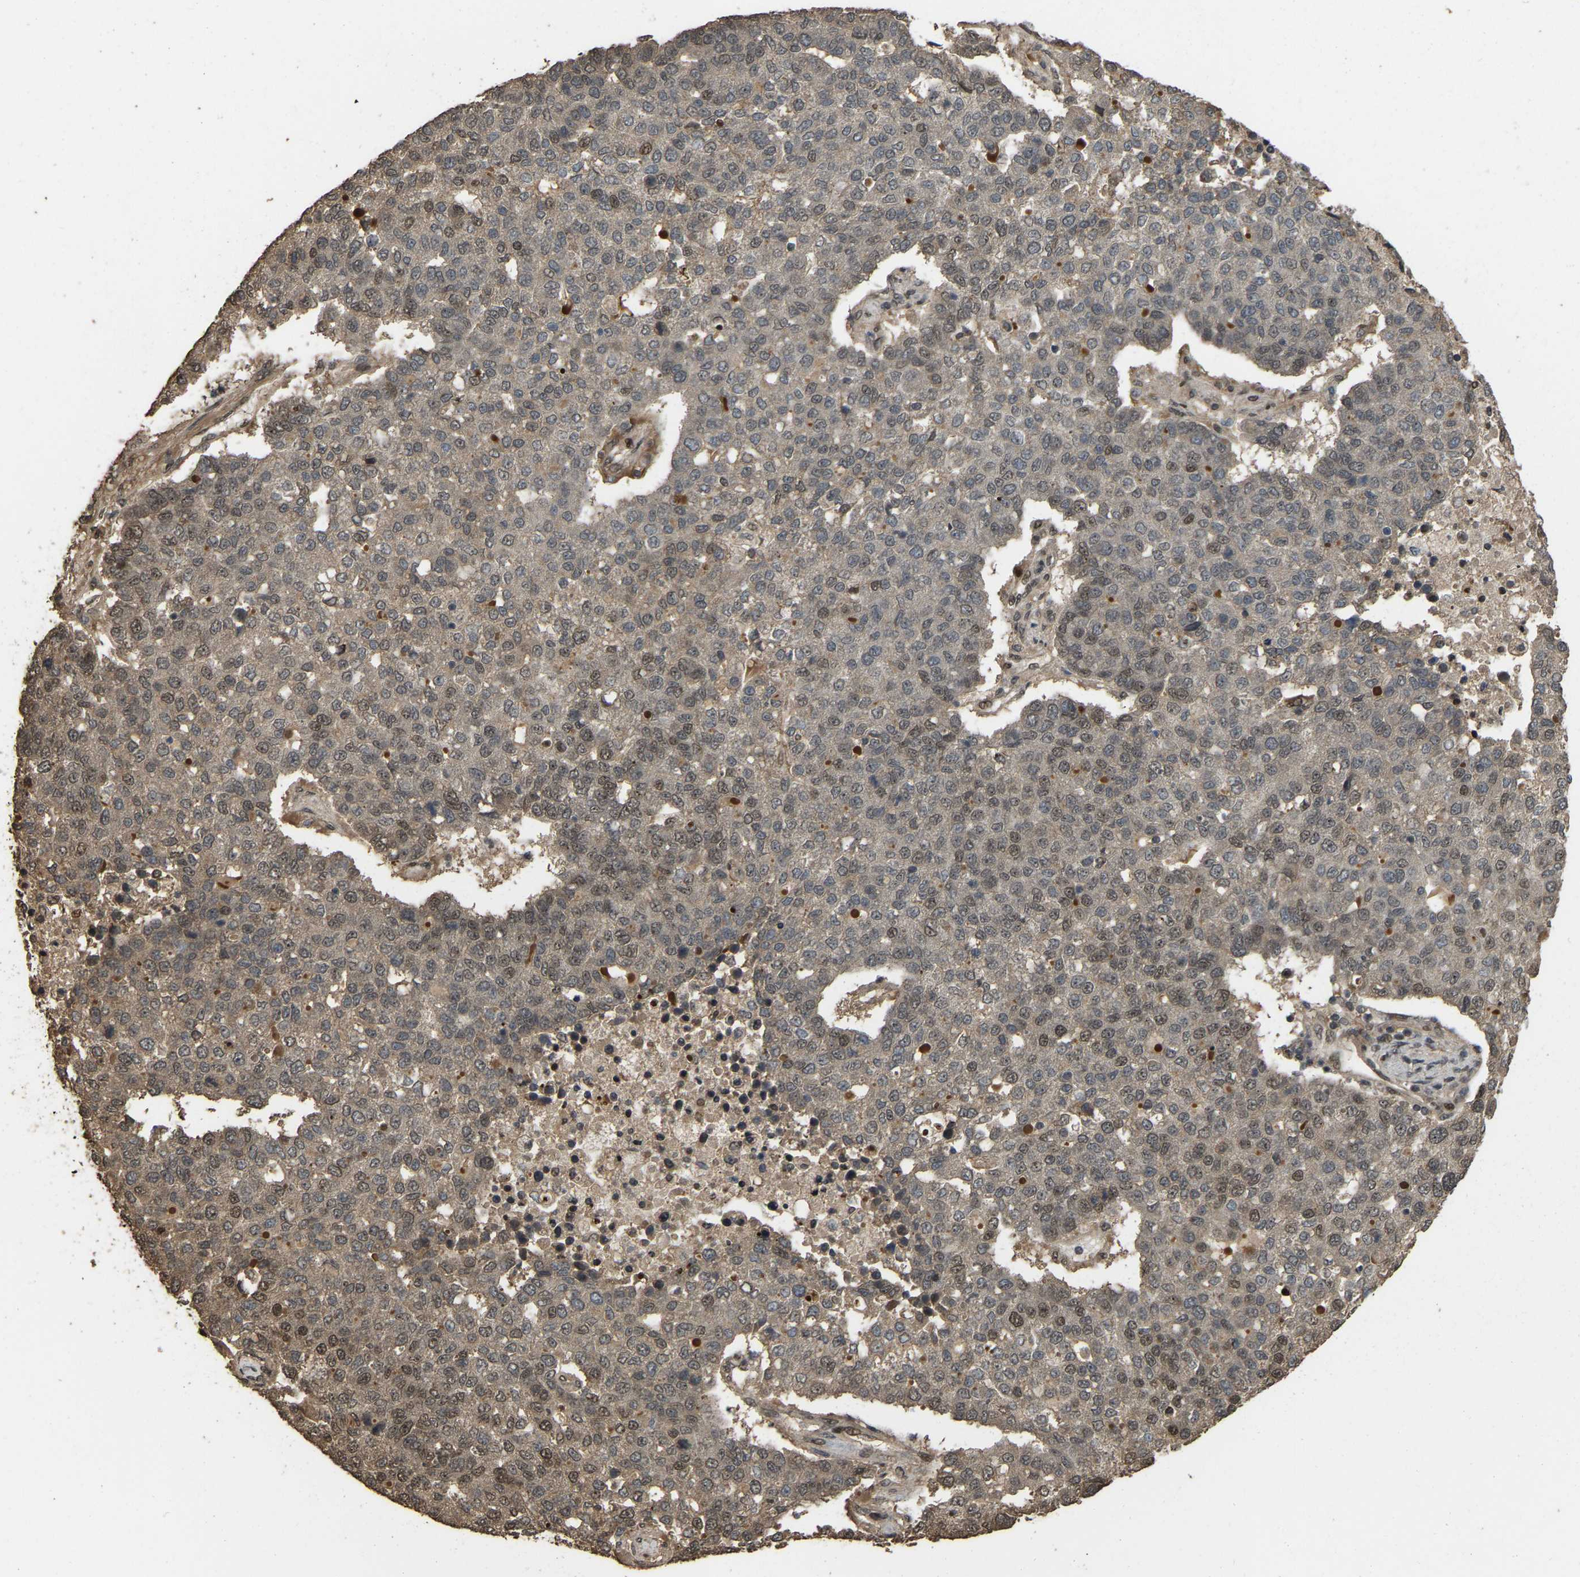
{"staining": {"intensity": "moderate", "quantity": "<25%", "location": "cytoplasmic/membranous,nuclear"}, "tissue": "pancreatic cancer", "cell_type": "Tumor cells", "image_type": "cancer", "snomed": [{"axis": "morphology", "description": "Adenocarcinoma, NOS"}, {"axis": "topography", "description": "Pancreas"}], "caption": "Protein staining demonstrates moderate cytoplasmic/membranous and nuclear positivity in about <25% of tumor cells in pancreatic cancer (adenocarcinoma).", "gene": "ARHGAP23", "patient": {"sex": "female", "age": 61}}